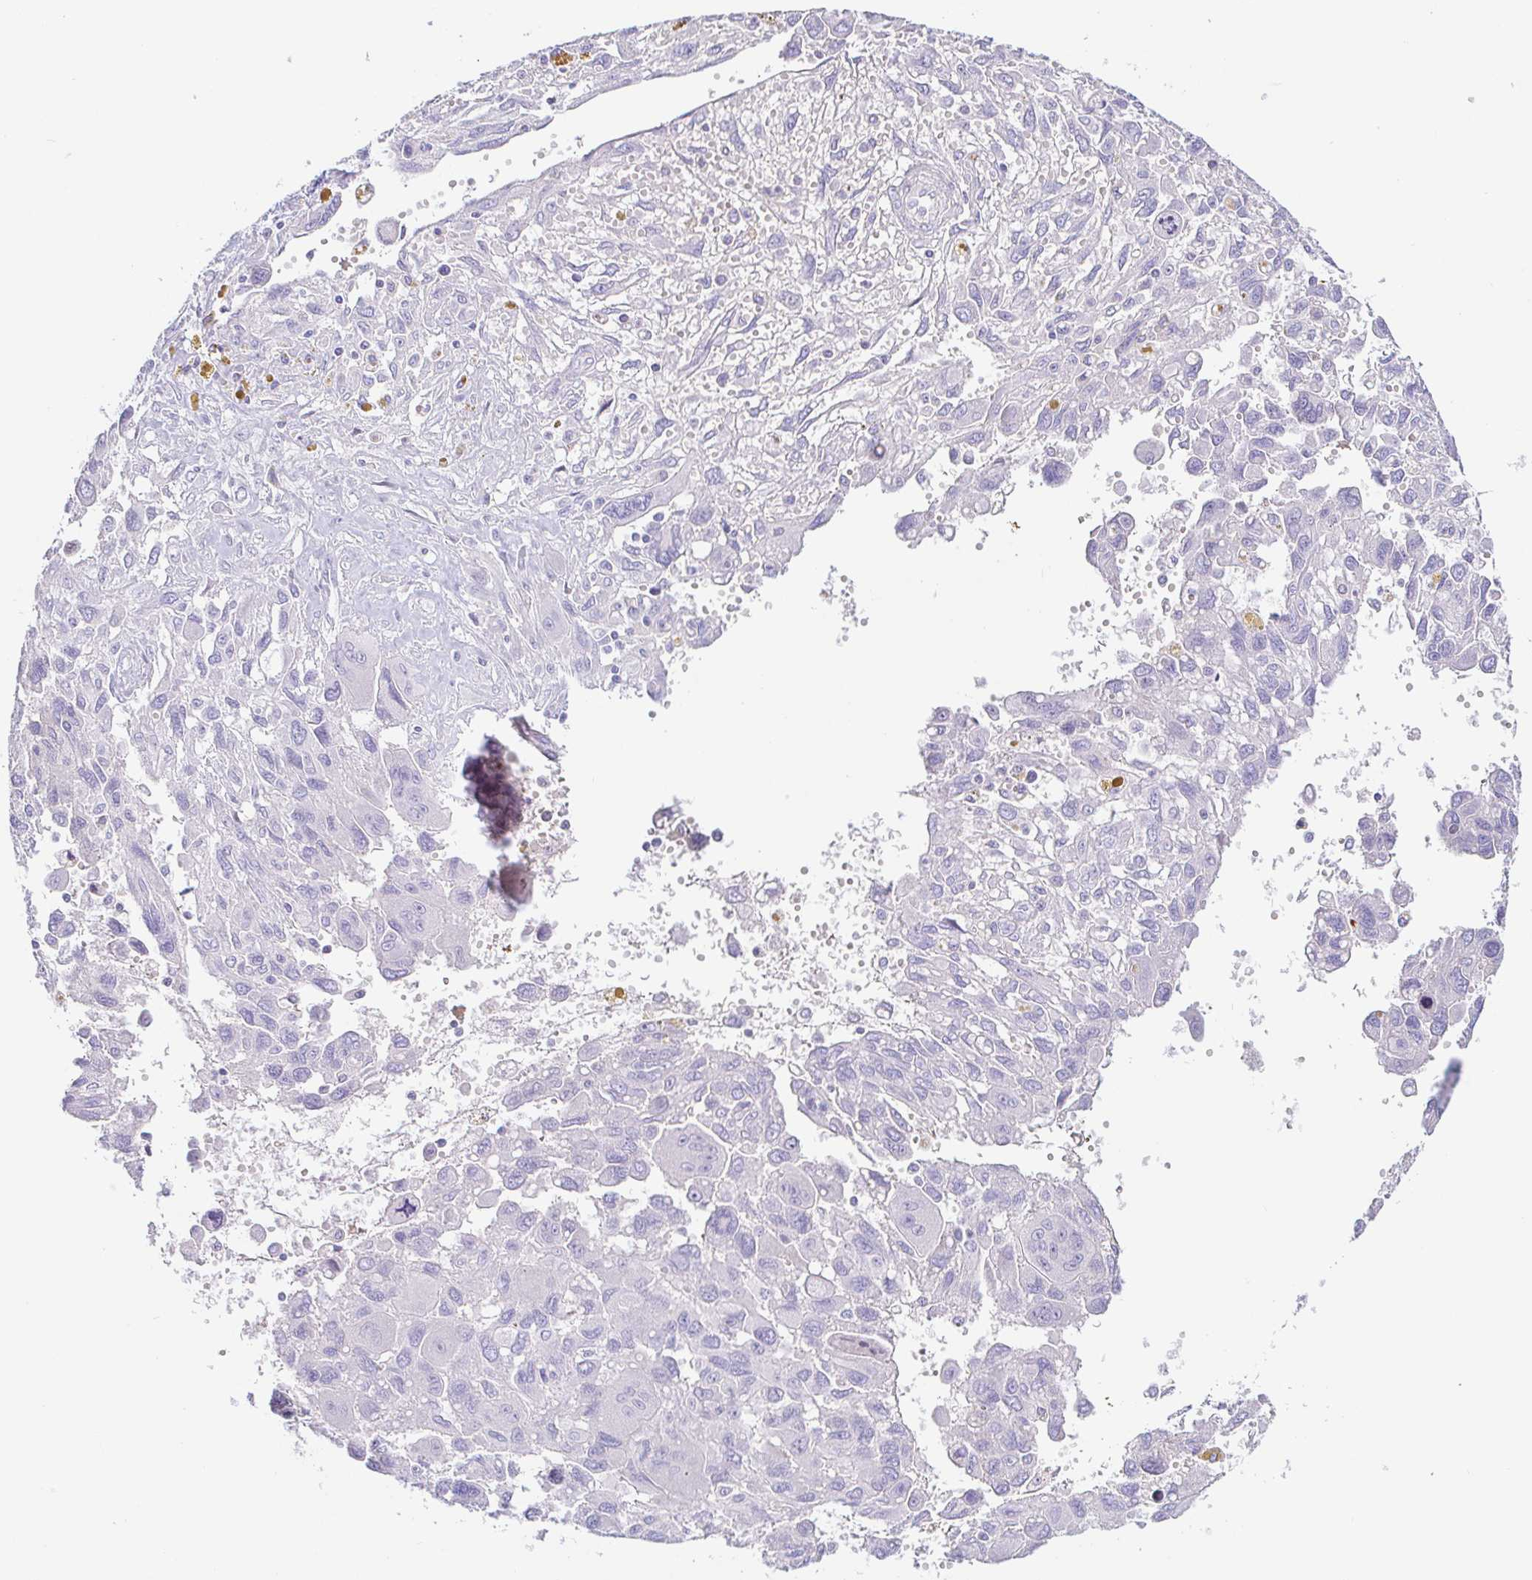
{"staining": {"intensity": "negative", "quantity": "none", "location": "none"}, "tissue": "pancreatic cancer", "cell_type": "Tumor cells", "image_type": "cancer", "snomed": [{"axis": "morphology", "description": "Adenocarcinoma, NOS"}, {"axis": "topography", "description": "Pancreas"}], "caption": "This is an IHC micrograph of pancreatic cancer (adenocarcinoma). There is no expression in tumor cells.", "gene": "PINLYP", "patient": {"sex": "female", "age": 47}}